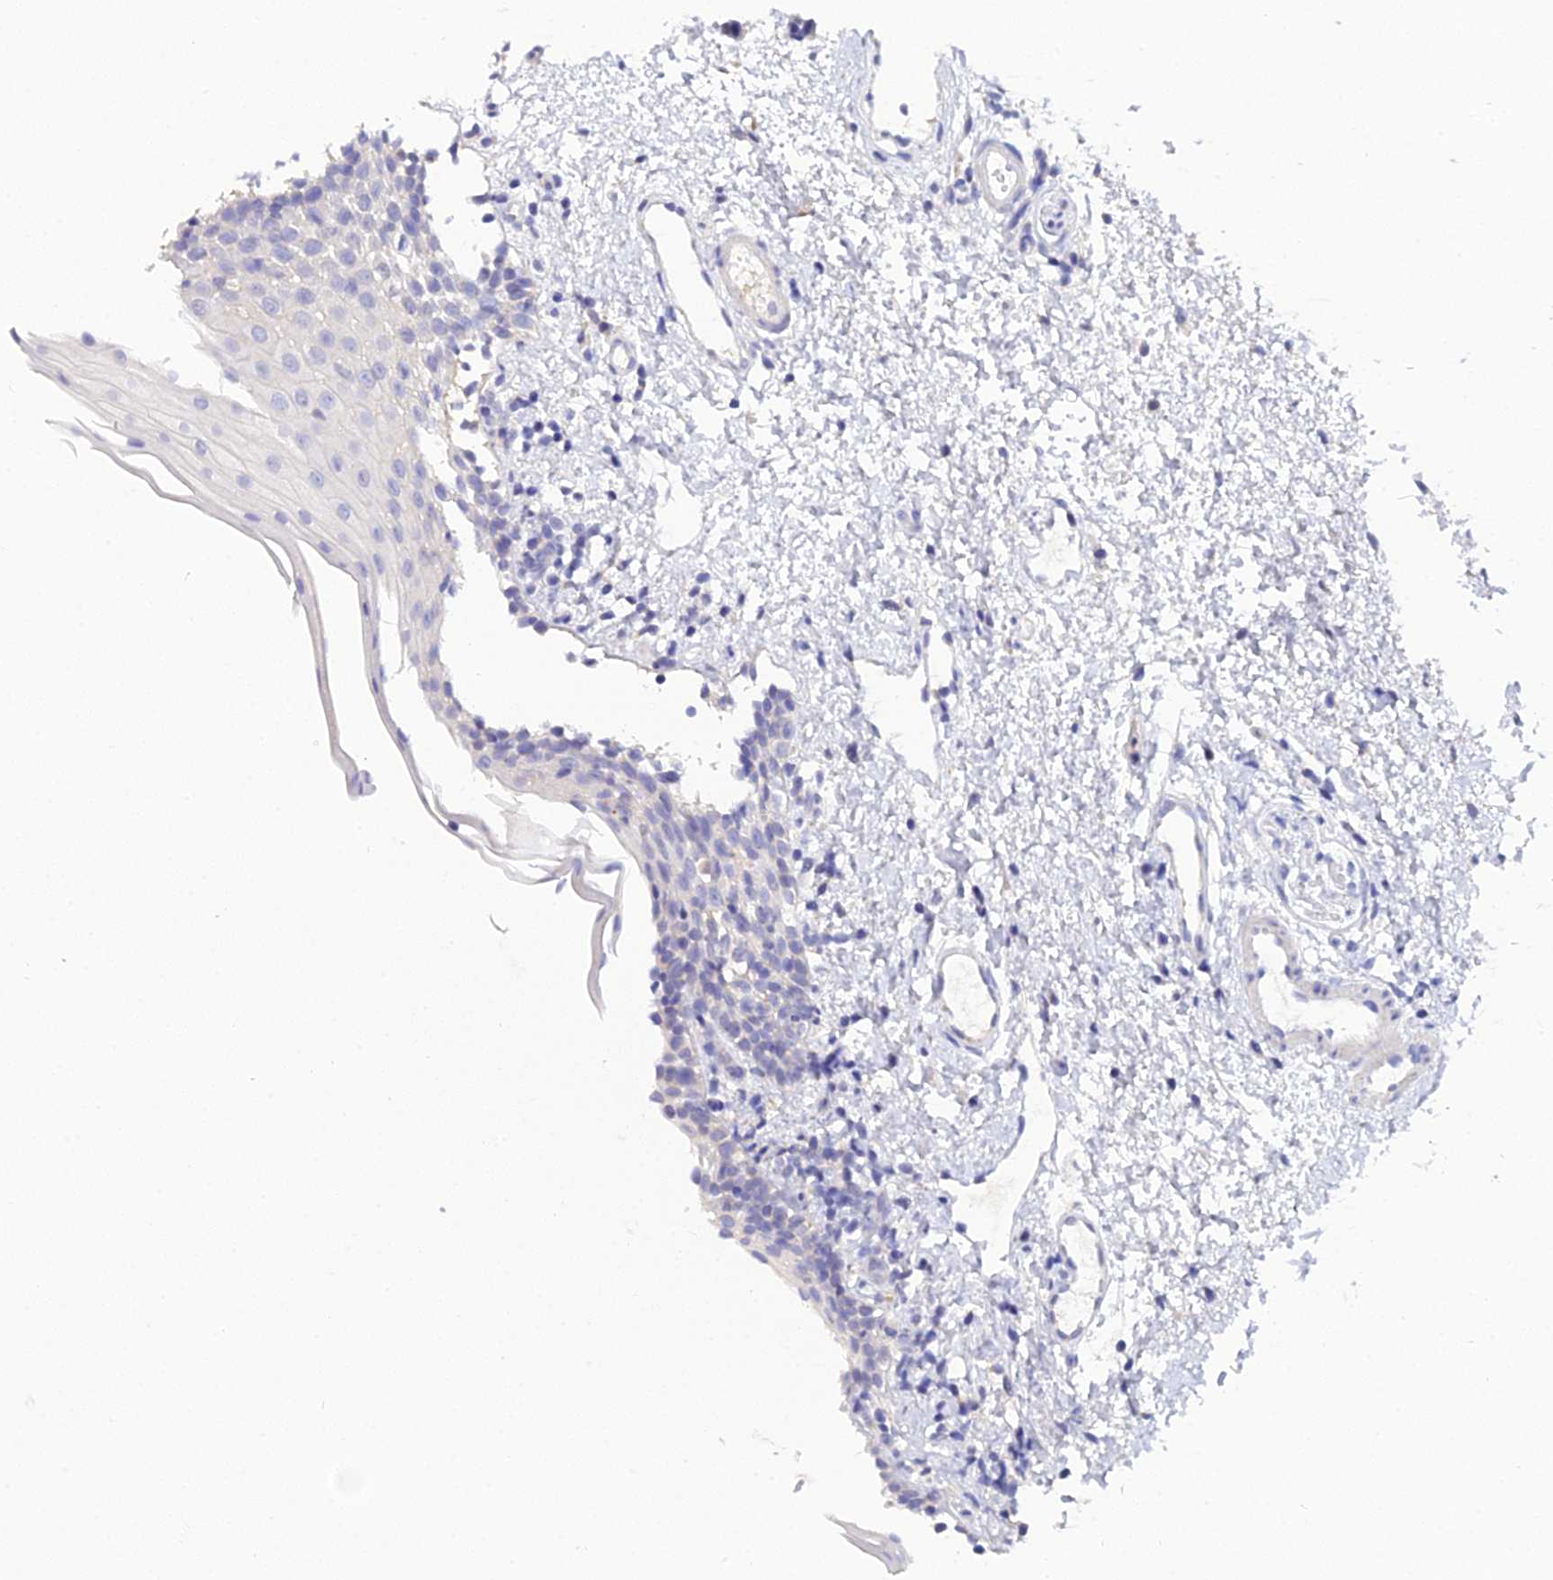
{"staining": {"intensity": "negative", "quantity": "none", "location": "none"}, "tissue": "oral mucosa", "cell_type": "Squamous epithelial cells", "image_type": "normal", "snomed": [{"axis": "morphology", "description": "Normal tissue, NOS"}, {"axis": "topography", "description": "Oral tissue"}], "caption": "Benign oral mucosa was stained to show a protein in brown. There is no significant expression in squamous epithelial cells.", "gene": "ZXDA", "patient": {"sex": "female", "age": 13}}